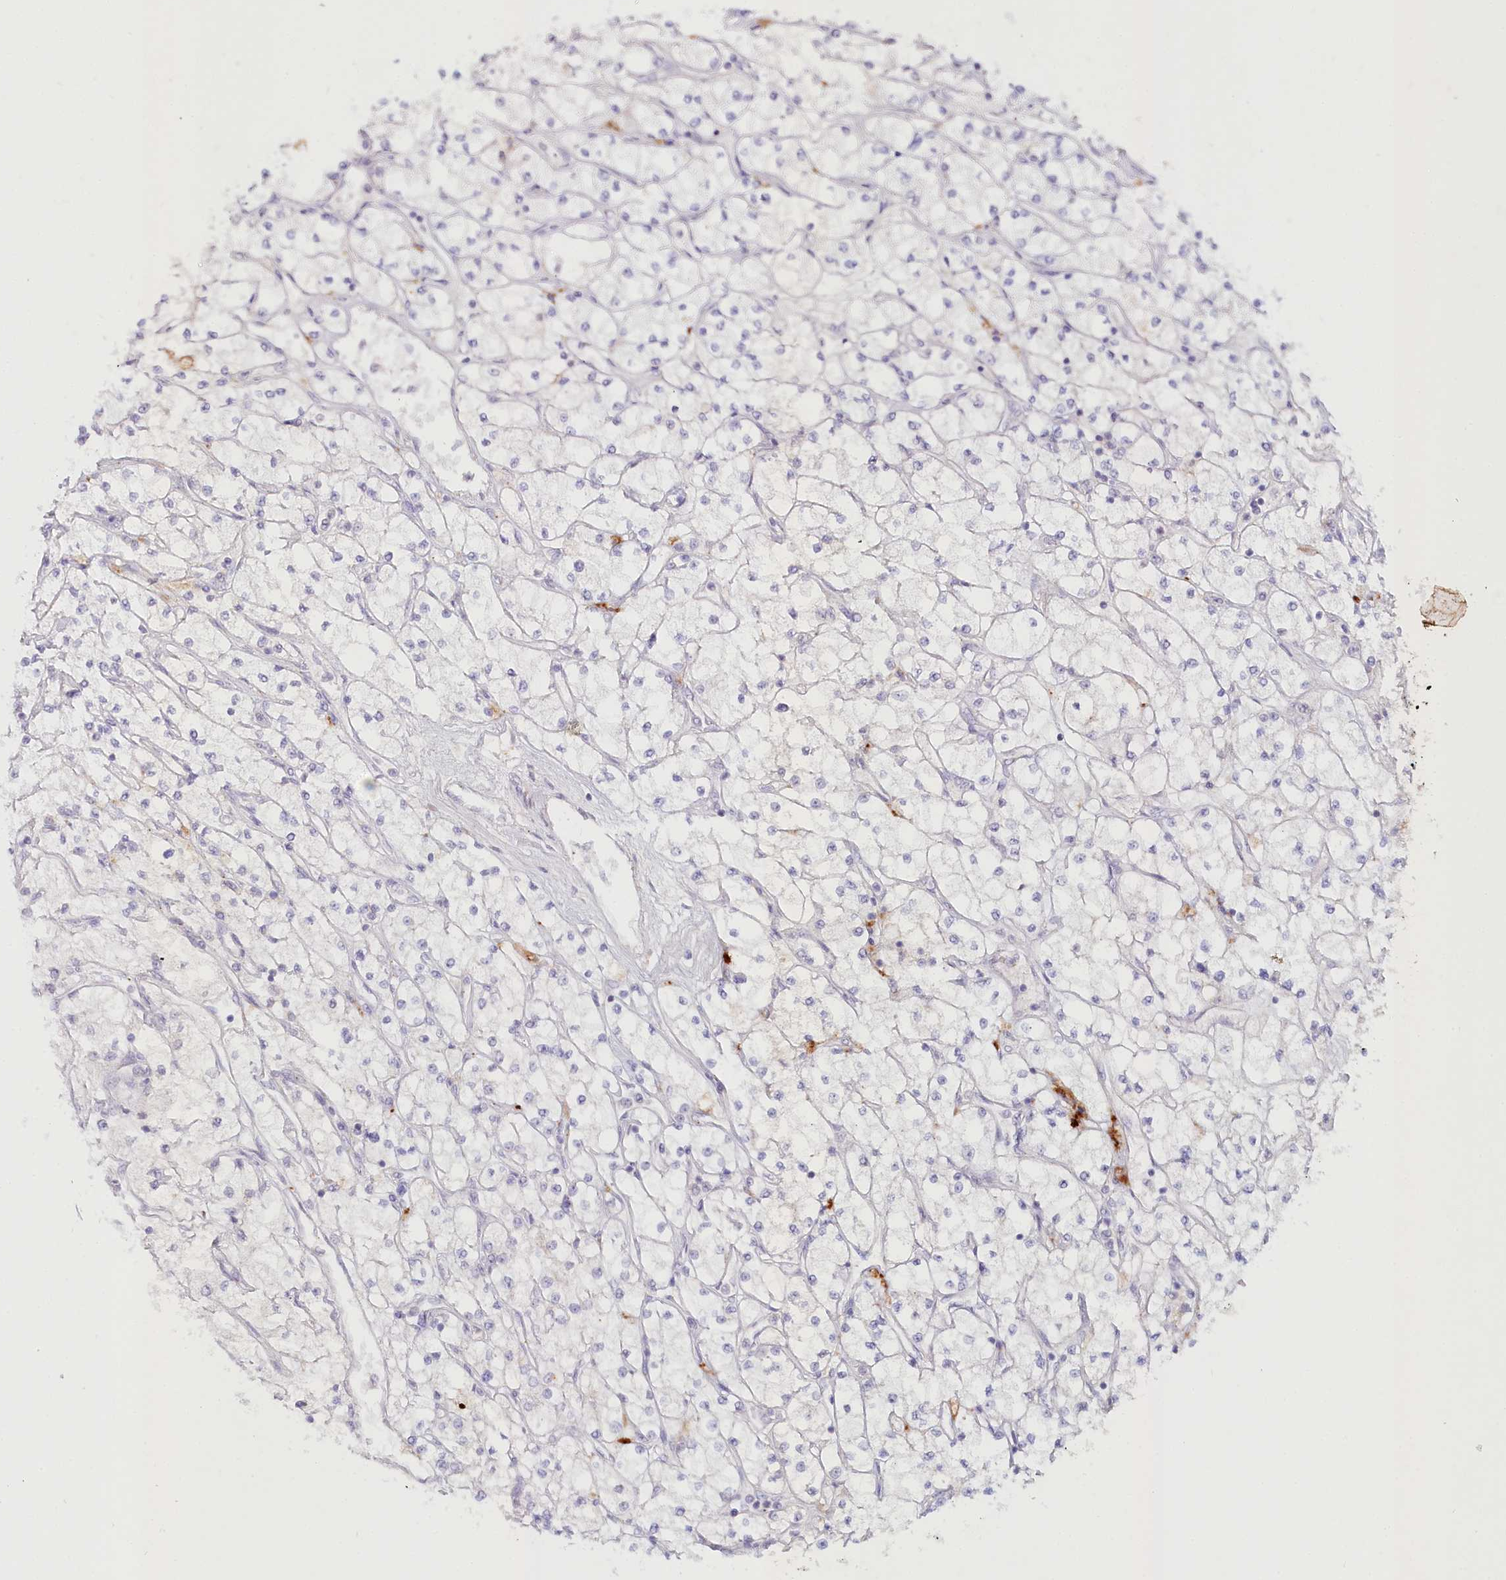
{"staining": {"intensity": "negative", "quantity": "none", "location": "none"}, "tissue": "renal cancer", "cell_type": "Tumor cells", "image_type": "cancer", "snomed": [{"axis": "morphology", "description": "Adenocarcinoma, NOS"}, {"axis": "topography", "description": "Kidney"}], "caption": "Human renal cancer stained for a protein using IHC reveals no expression in tumor cells.", "gene": "PSAPL1", "patient": {"sex": "male", "age": 80}}